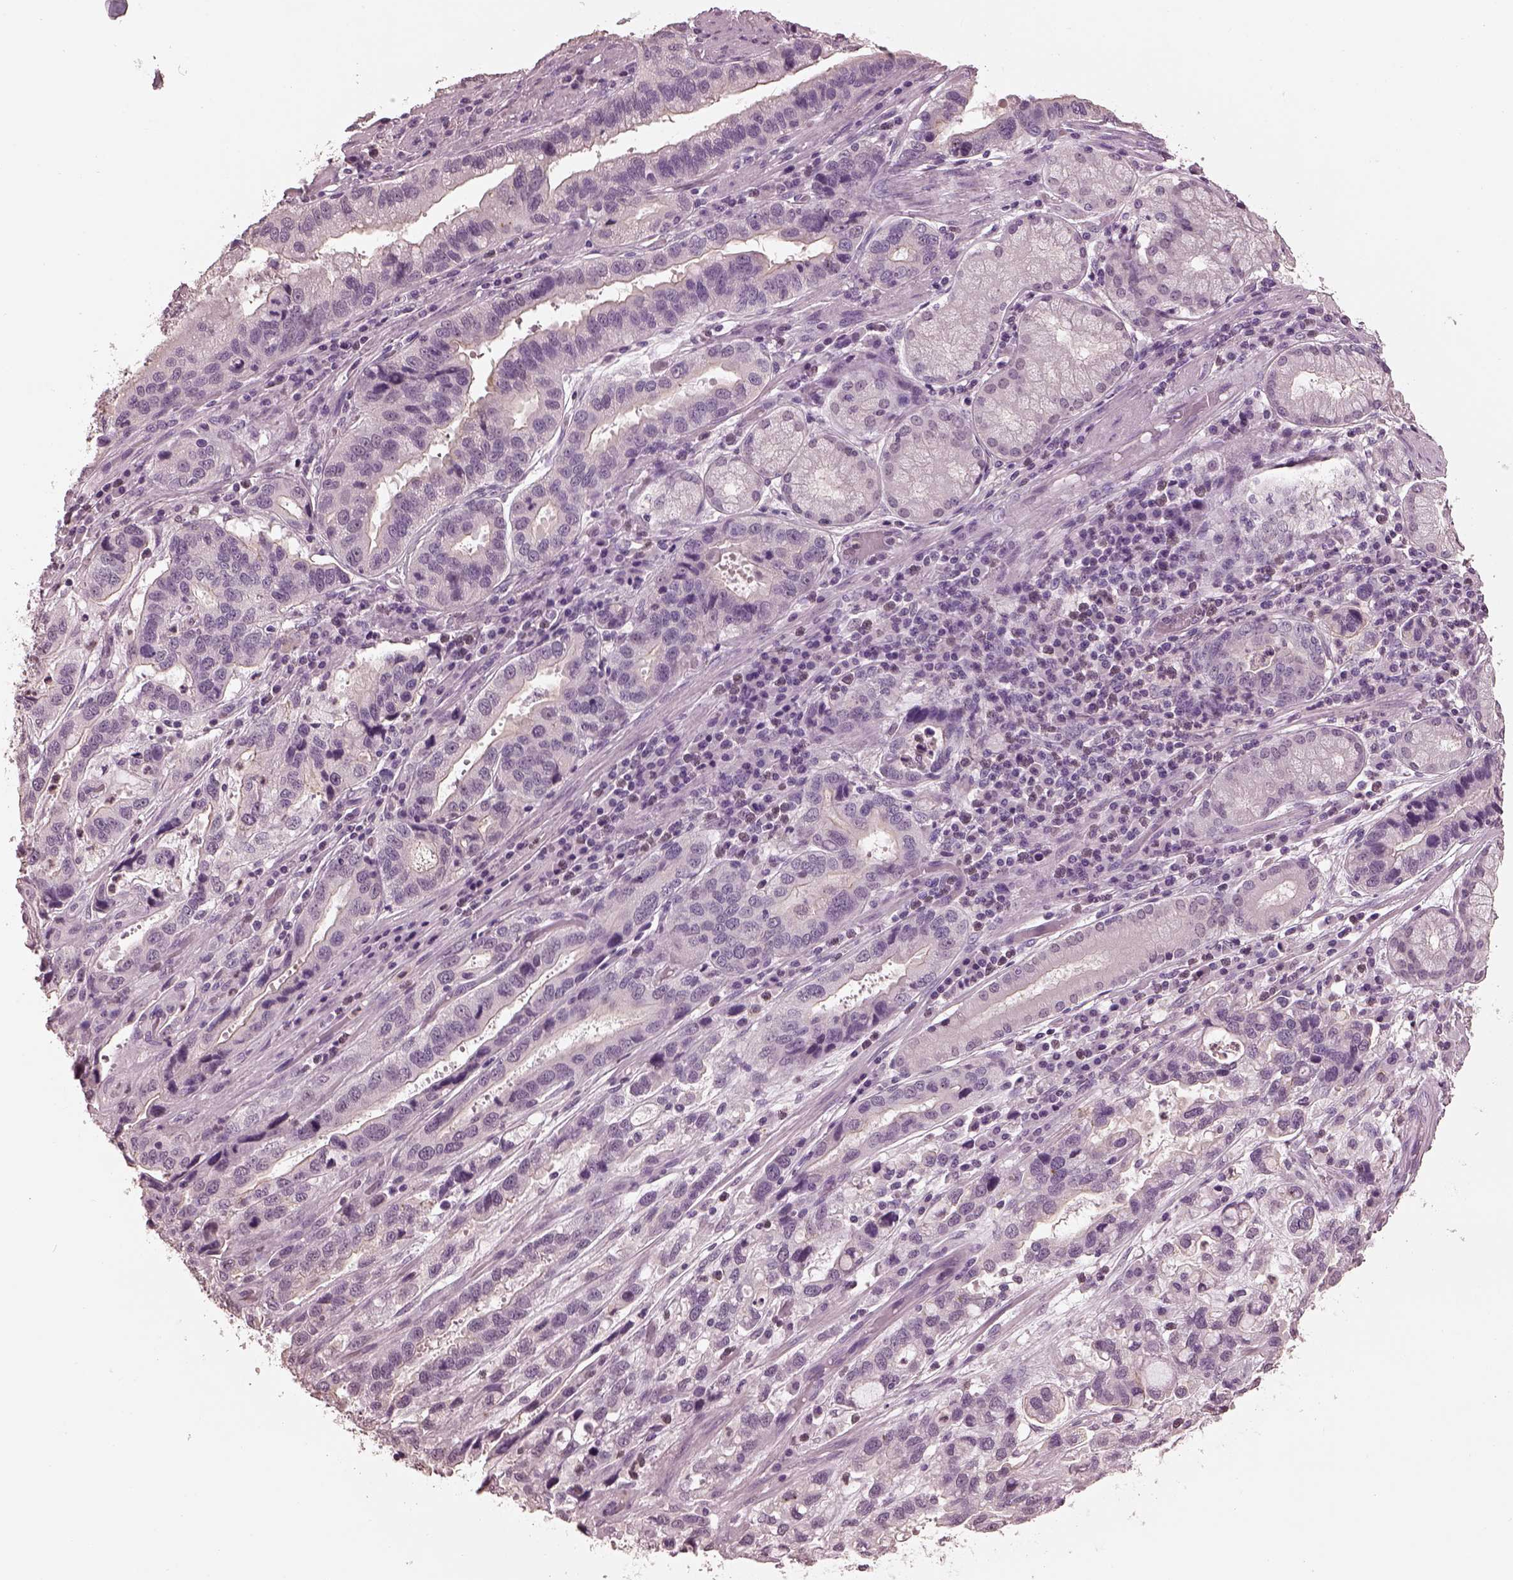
{"staining": {"intensity": "negative", "quantity": "none", "location": "none"}, "tissue": "stomach cancer", "cell_type": "Tumor cells", "image_type": "cancer", "snomed": [{"axis": "morphology", "description": "Adenocarcinoma, NOS"}, {"axis": "topography", "description": "Stomach, lower"}], "caption": "High magnification brightfield microscopy of stomach cancer stained with DAB (brown) and counterstained with hematoxylin (blue): tumor cells show no significant positivity.", "gene": "TSKS", "patient": {"sex": "female", "age": 76}}